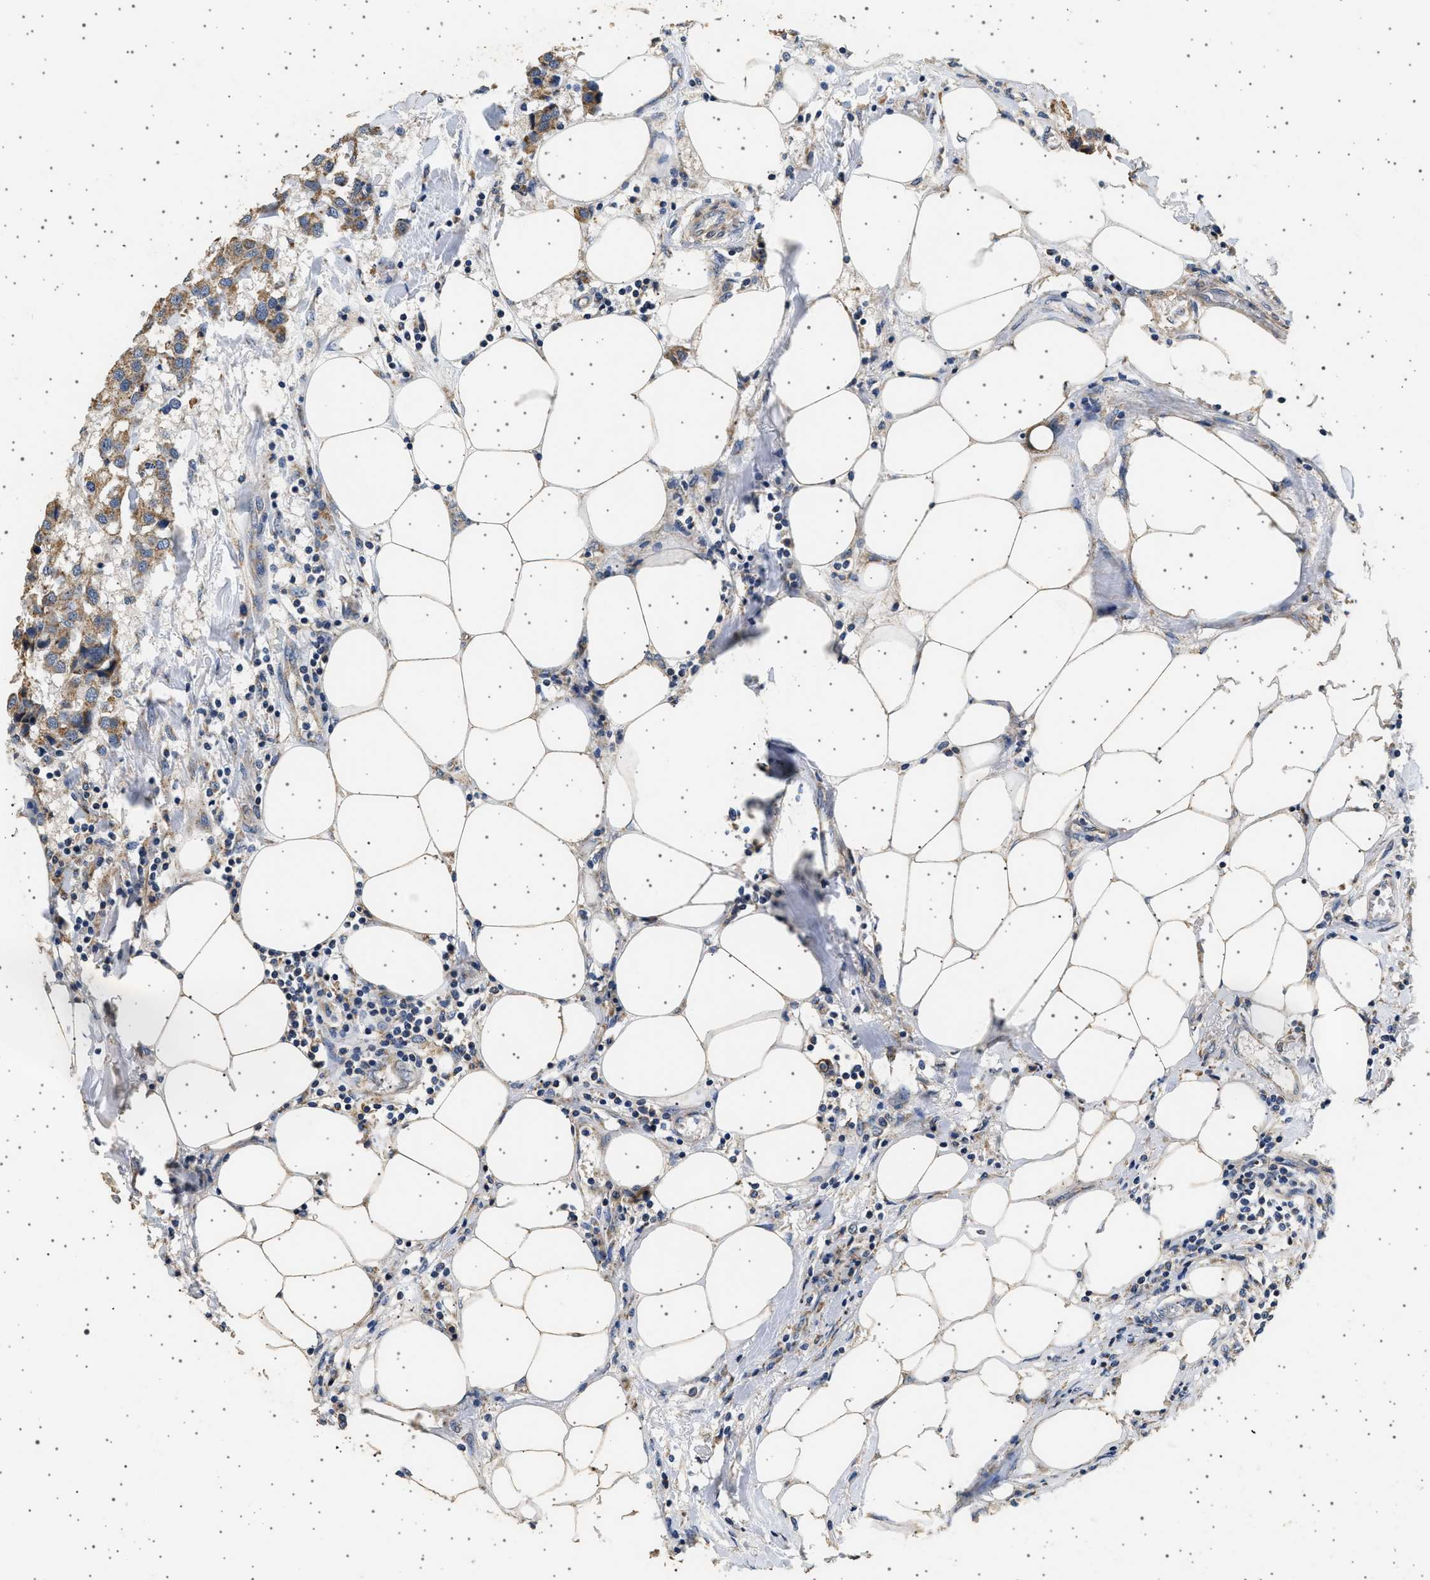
{"staining": {"intensity": "moderate", "quantity": ">75%", "location": "cytoplasmic/membranous"}, "tissue": "breast cancer", "cell_type": "Tumor cells", "image_type": "cancer", "snomed": [{"axis": "morphology", "description": "Duct carcinoma"}, {"axis": "topography", "description": "Breast"}], "caption": "Immunohistochemical staining of human breast cancer (invasive ductal carcinoma) displays moderate cytoplasmic/membranous protein expression in about >75% of tumor cells.", "gene": "KCNA4", "patient": {"sex": "female", "age": 80}}